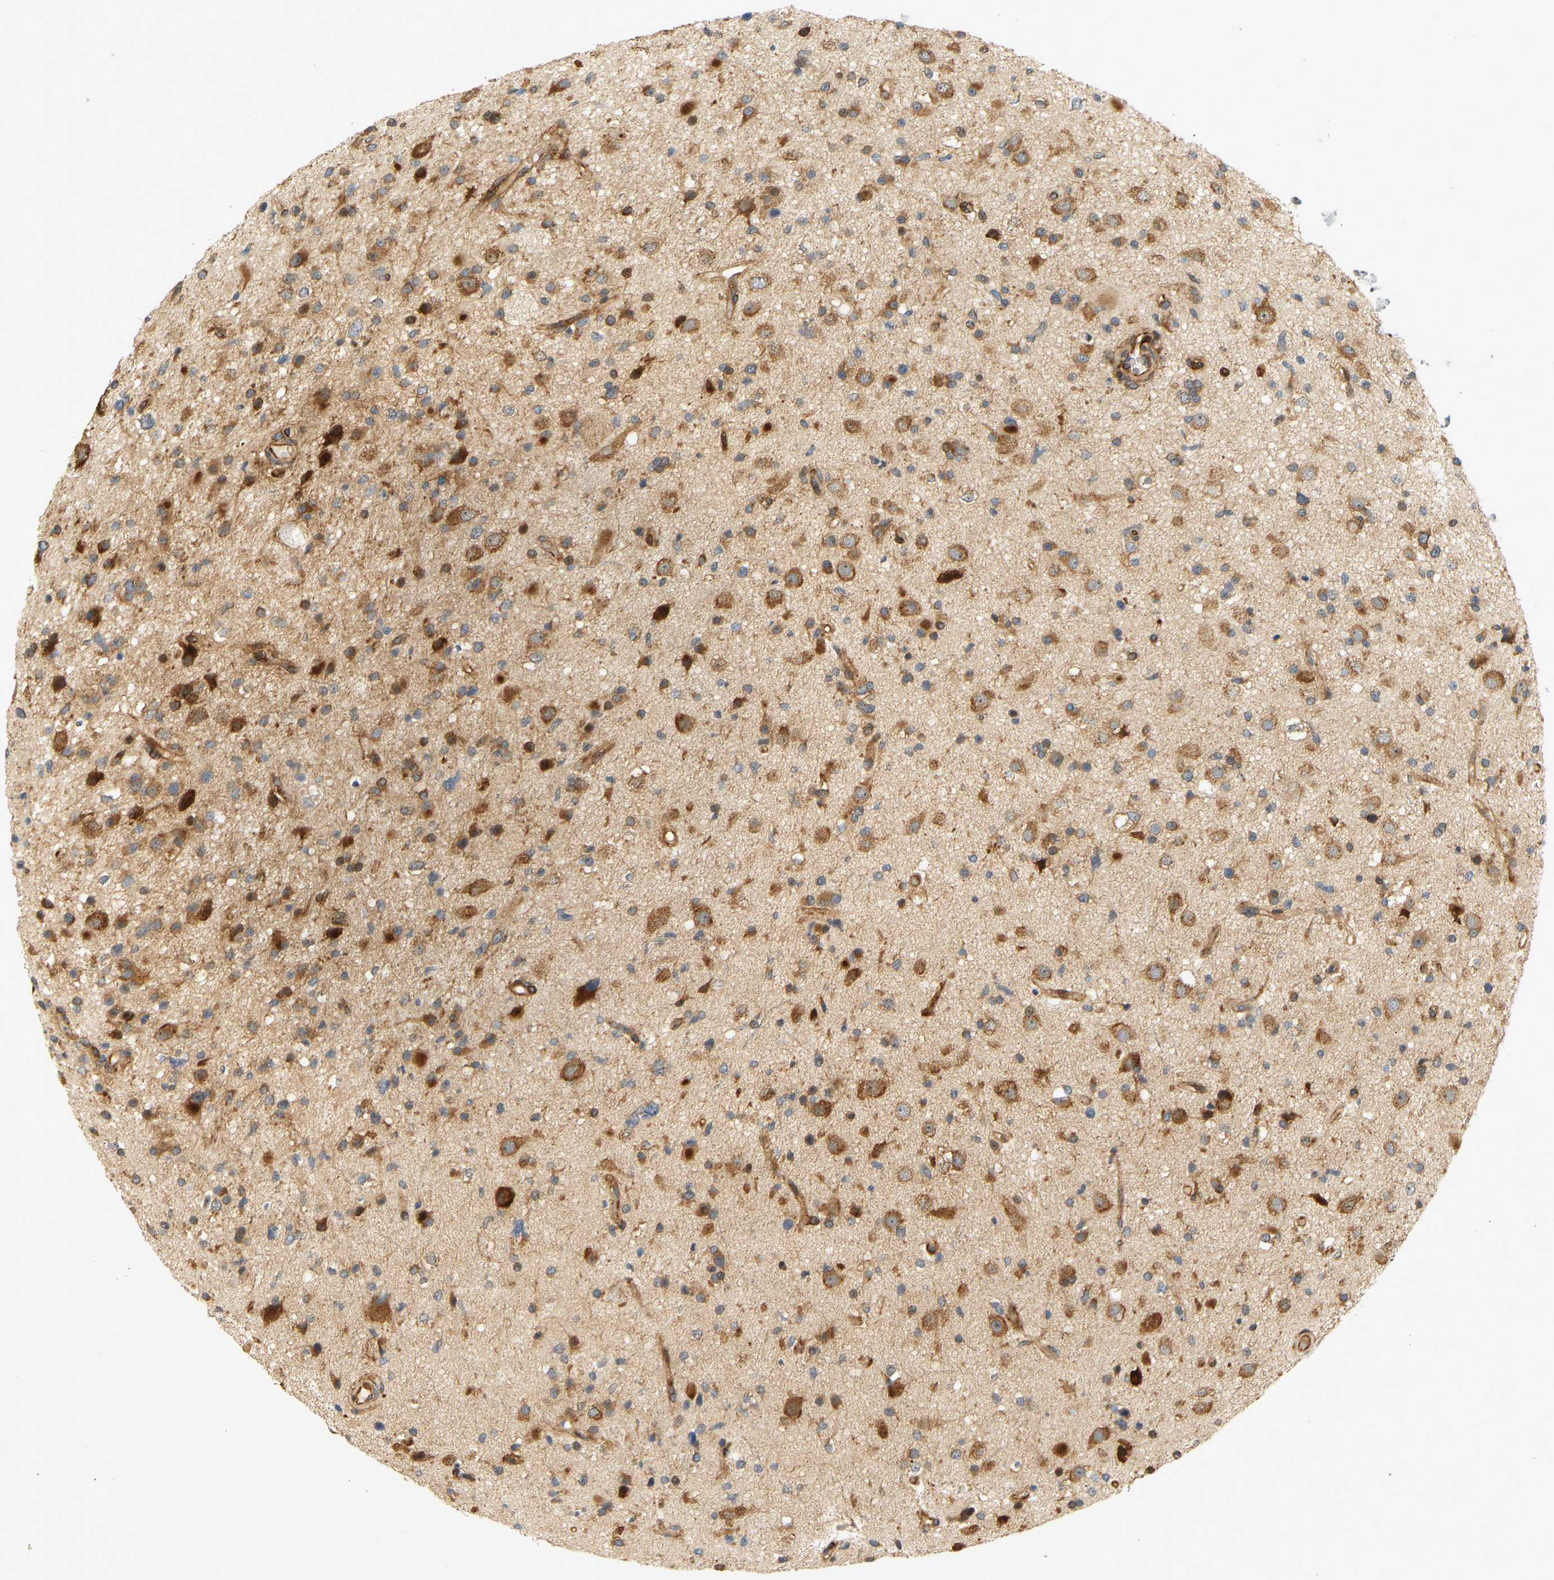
{"staining": {"intensity": "strong", "quantity": ">75%", "location": "cytoplasmic/membranous"}, "tissue": "glioma", "cell_type": "Tumor cells", "image_type": "cancer", "snomed": [{"axis": "morphology", "description": "Glioma, malignant, High grade"}, {"axis": "topography", "description": "Brain"}], "caption": "An image showing strong cytoplasmic/membranous staining in approximately >75% of tumor cells in malignant high-grade glioma, as visualized by brown immunohistochemical staining.", "gene": "RPS14", "patient": {"sex": "male", "age": 33}}